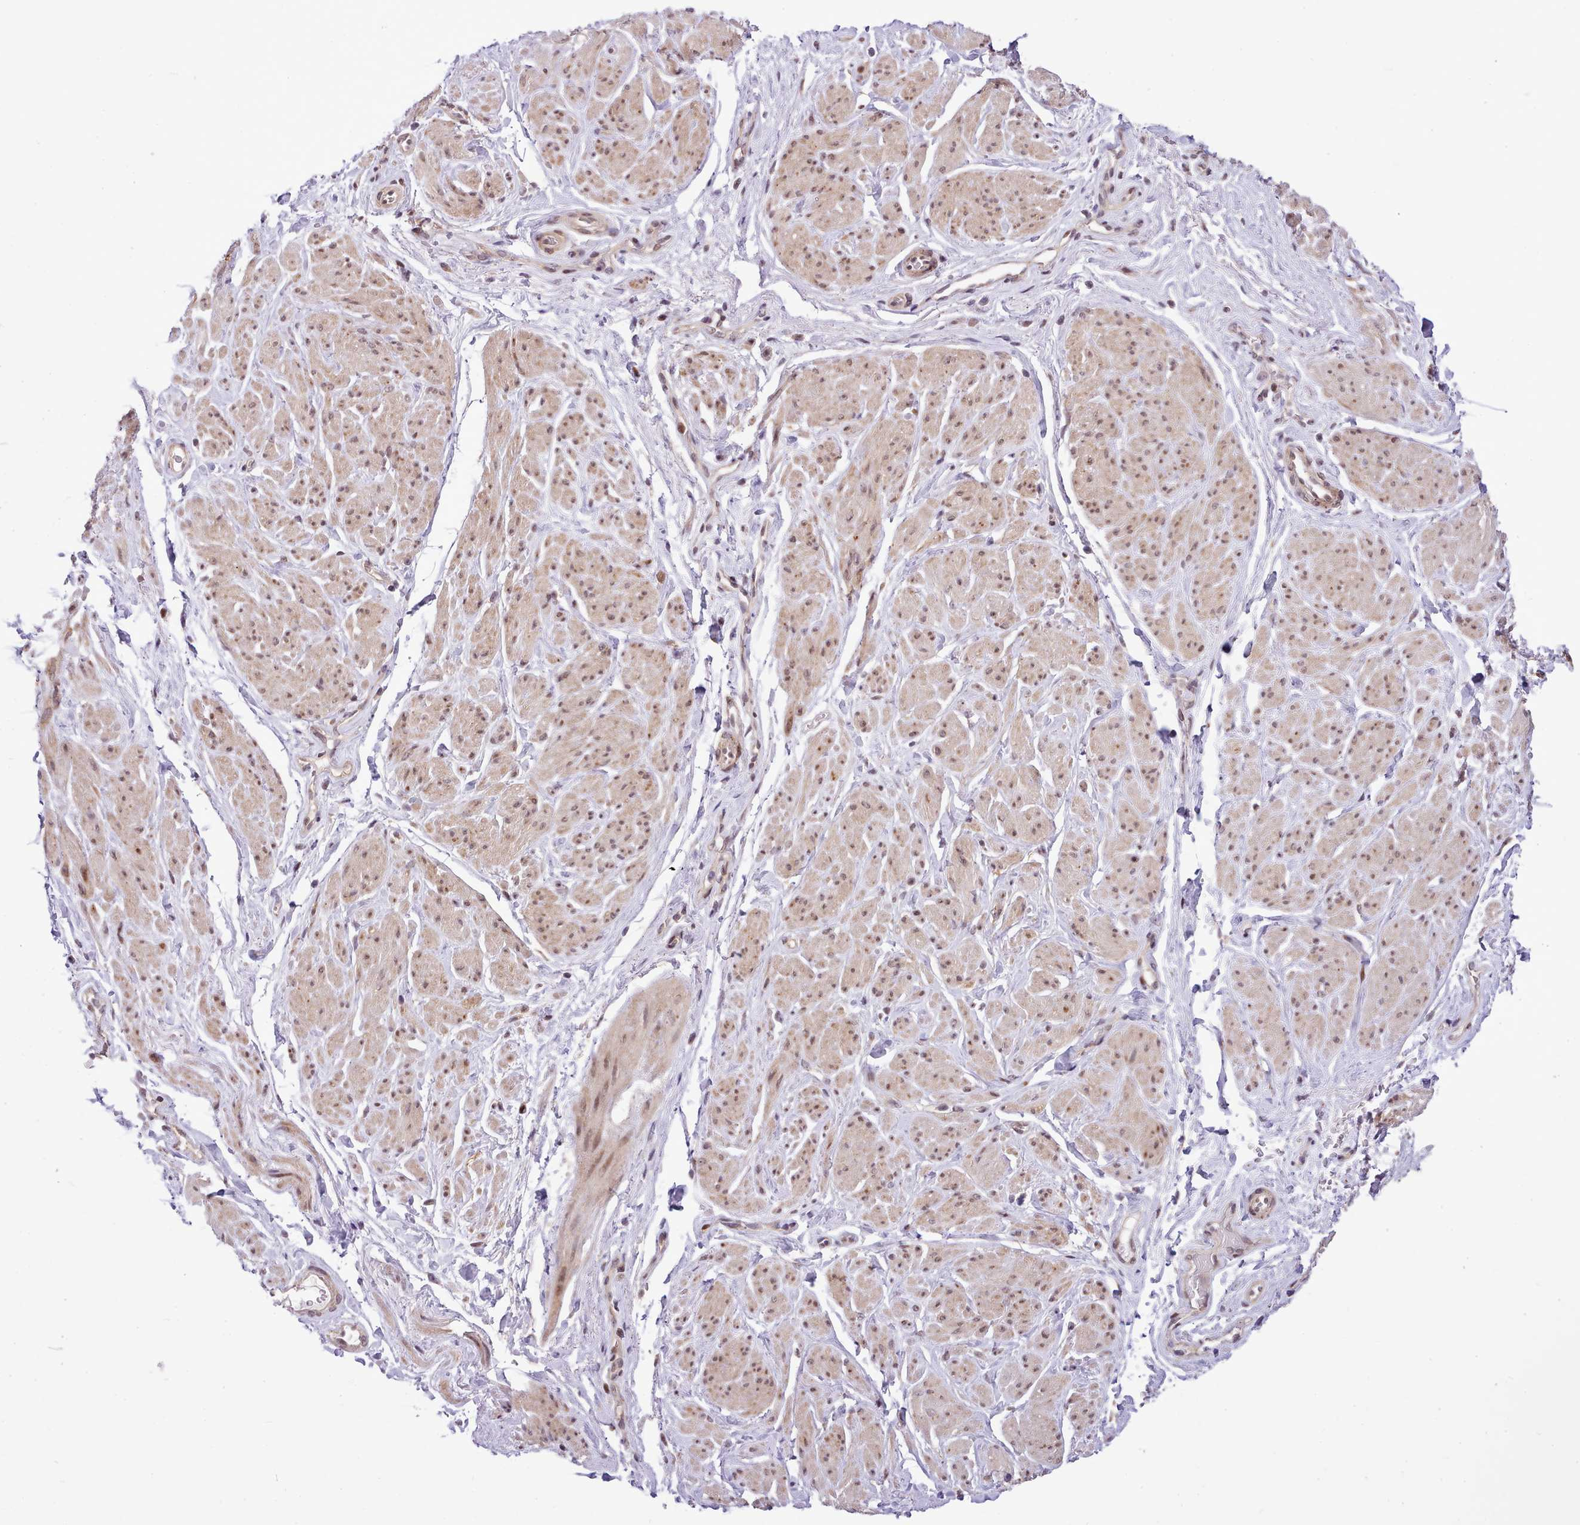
{"staining": {"intensity": "weak", "quantity": "25%-75%", "location": "cytoplasmic/membranous,nuclear"}, "tissue": "smooth muscle", "cell_type": "Smooth muscle cells", "image_type": "normal", "snomed": [{"axis": "morphology", "description": "Normal tissue, NOS"}, {"axis": "topography", "description": "Smooth muscle"}, {"axis": "topography", "description": "Peripheral nerve tissue"}], "caption": "Smooth muscle cells display weak cytoplasmic/membranous,nuclear expression in about 25%-75% of cells in normal smooth muscle.", "gene": "HOXB7", "patient": {"sex": "male", "age": 69}}